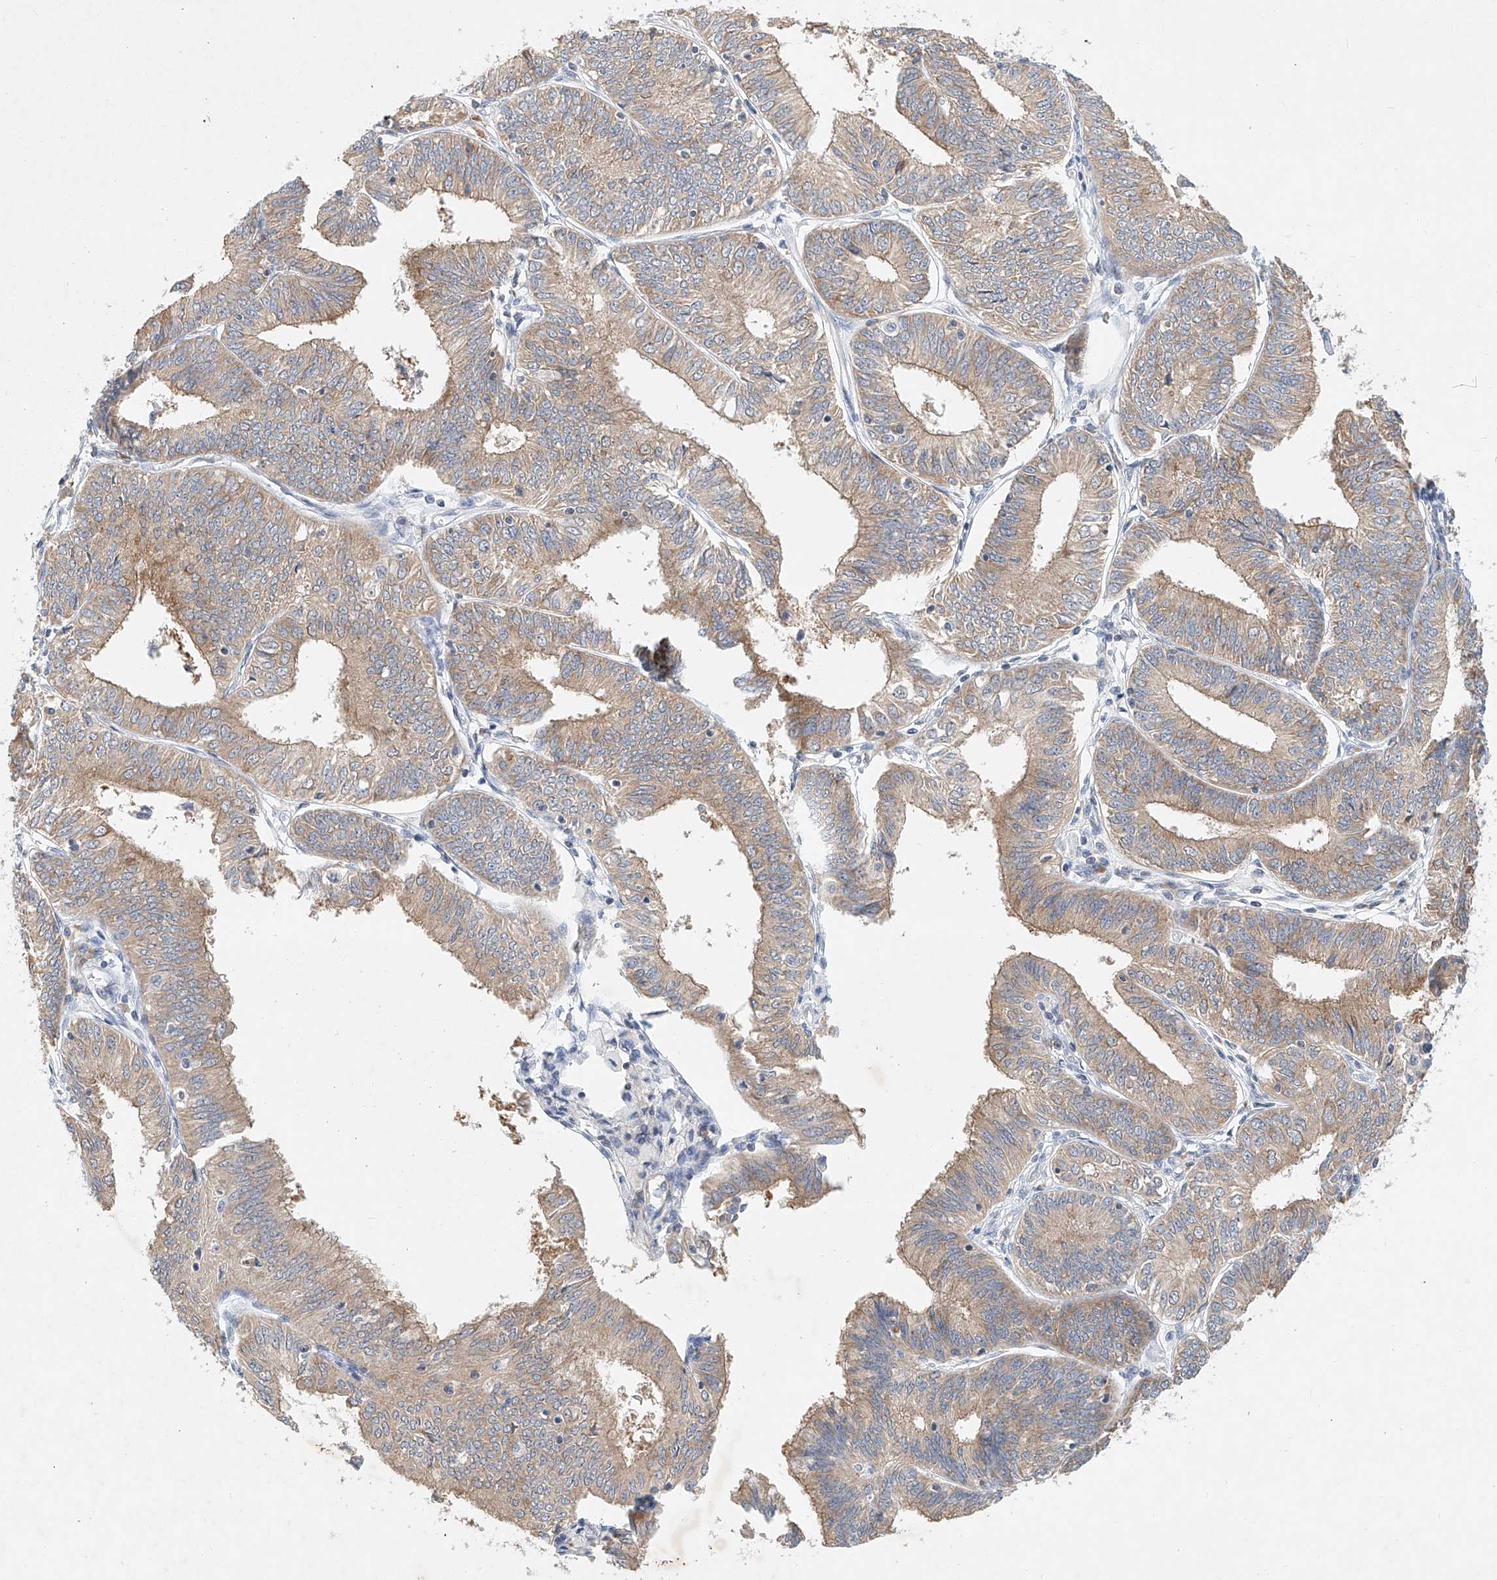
{"staining": {"intensity": "moderate", "quantity": "25%-75%", "location": "cytoplasmic/membranous"}, "tissue": "endometrial cancer", "cell_type": "Tumor cells", "image_type": "cancer", "snomed": [{"axis": "morphology", "description": "Adenocarcinoma, NOS"}, {"axis": "topography", "description": "Endometrium"}], "caption": "Brown immunohistochemical staining in human endometrial cancer (adenocarcinoma) reveals moderate cytoplasmic/membranous expression in about 25%-75% of tumor cells.", "gene": "CARMIL1", "patient": {"sex": "female", "age": 51}}